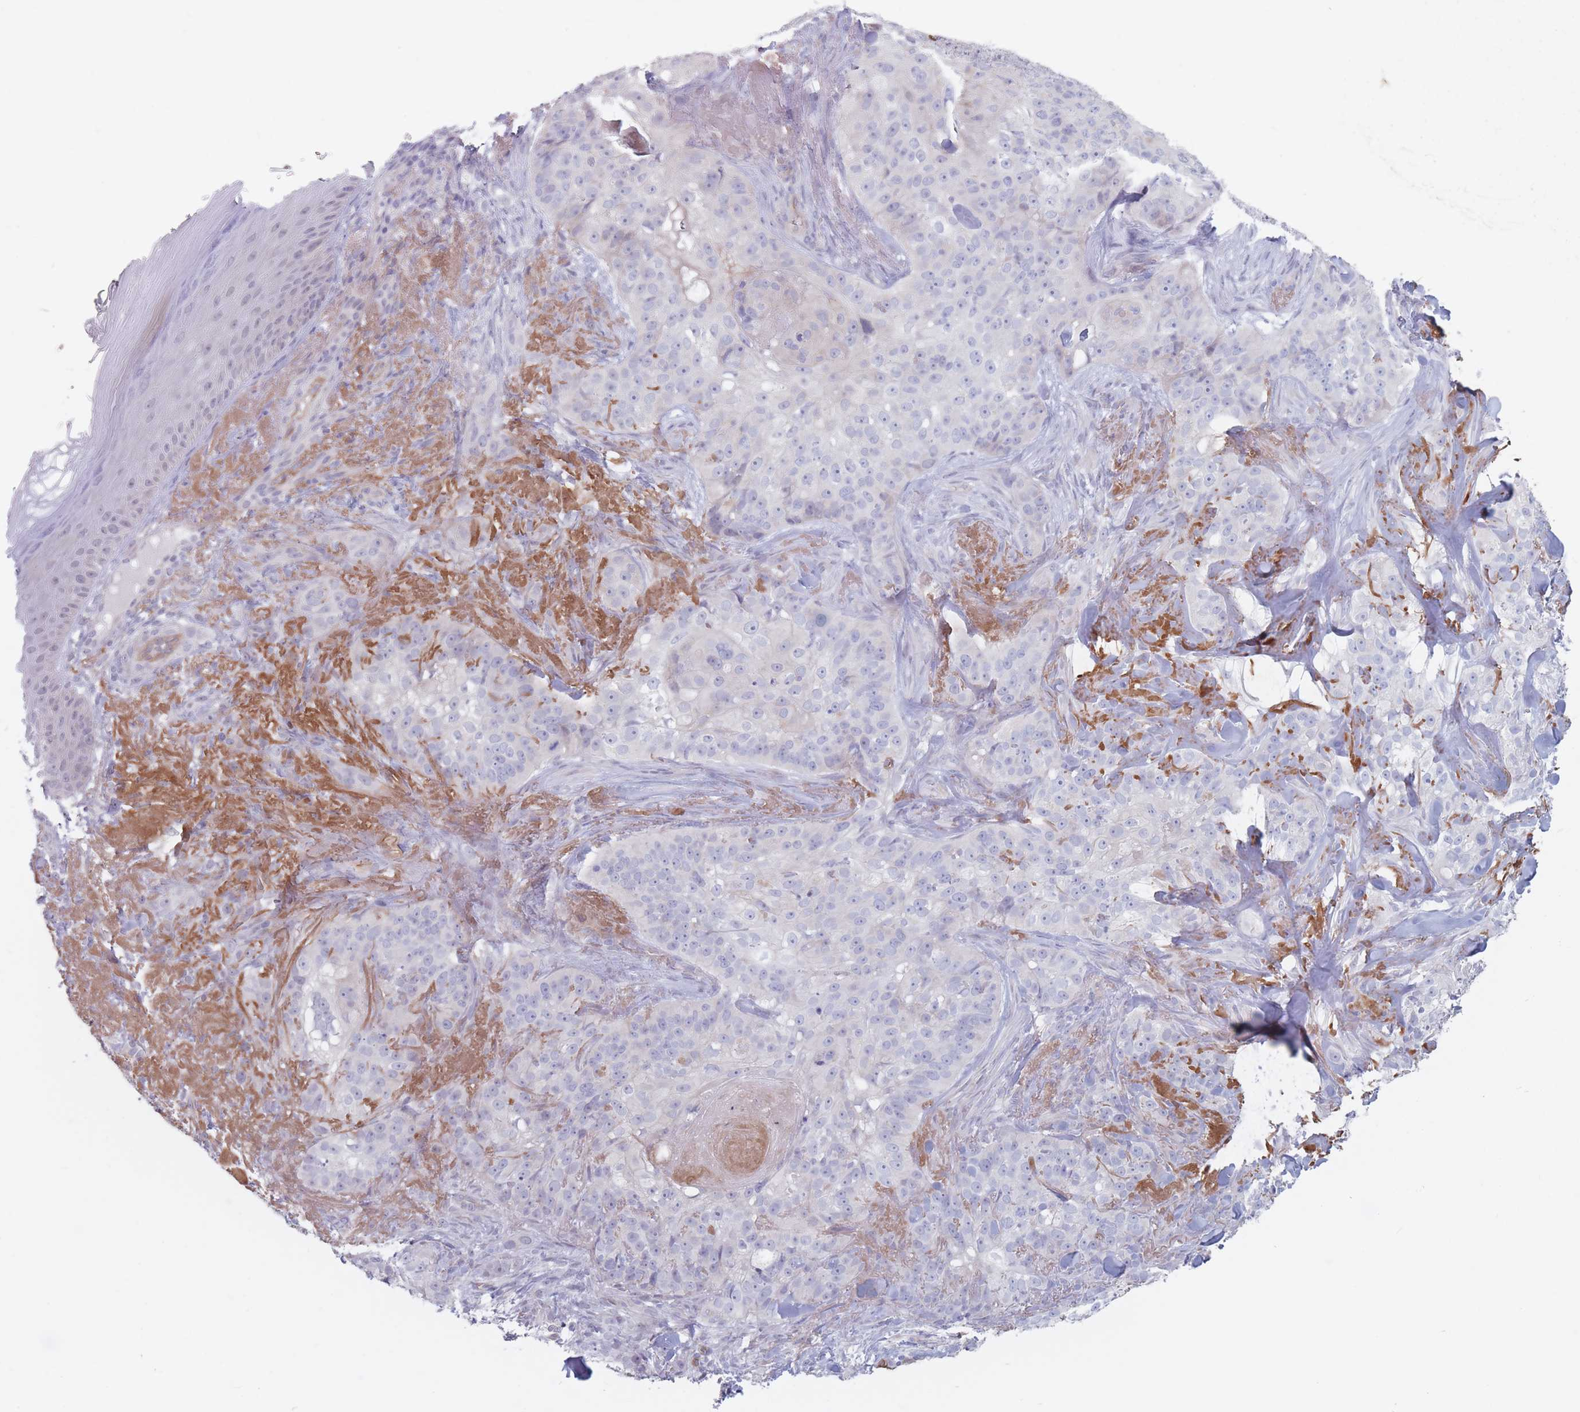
{"staining": {"intensity": "negative", "quantity": "none", "location": "none"}, "tissue": "skin cancer", "cell_type": "Tumor cells", "image_type": "cancer", "snomed": [{"axis": "morphology", "description": "Basal cell carcinoma"}, {"axis": "topography", "description": "Skin"}], "caption": "Tumor cells show no significant protein expression in skin basal cell carcinoma. (Immunohistochemistry (ihc), brightfield microscopy, high magnification).", "gene": "PLPP1", "patient": {"sex": "female", "age": 92}}